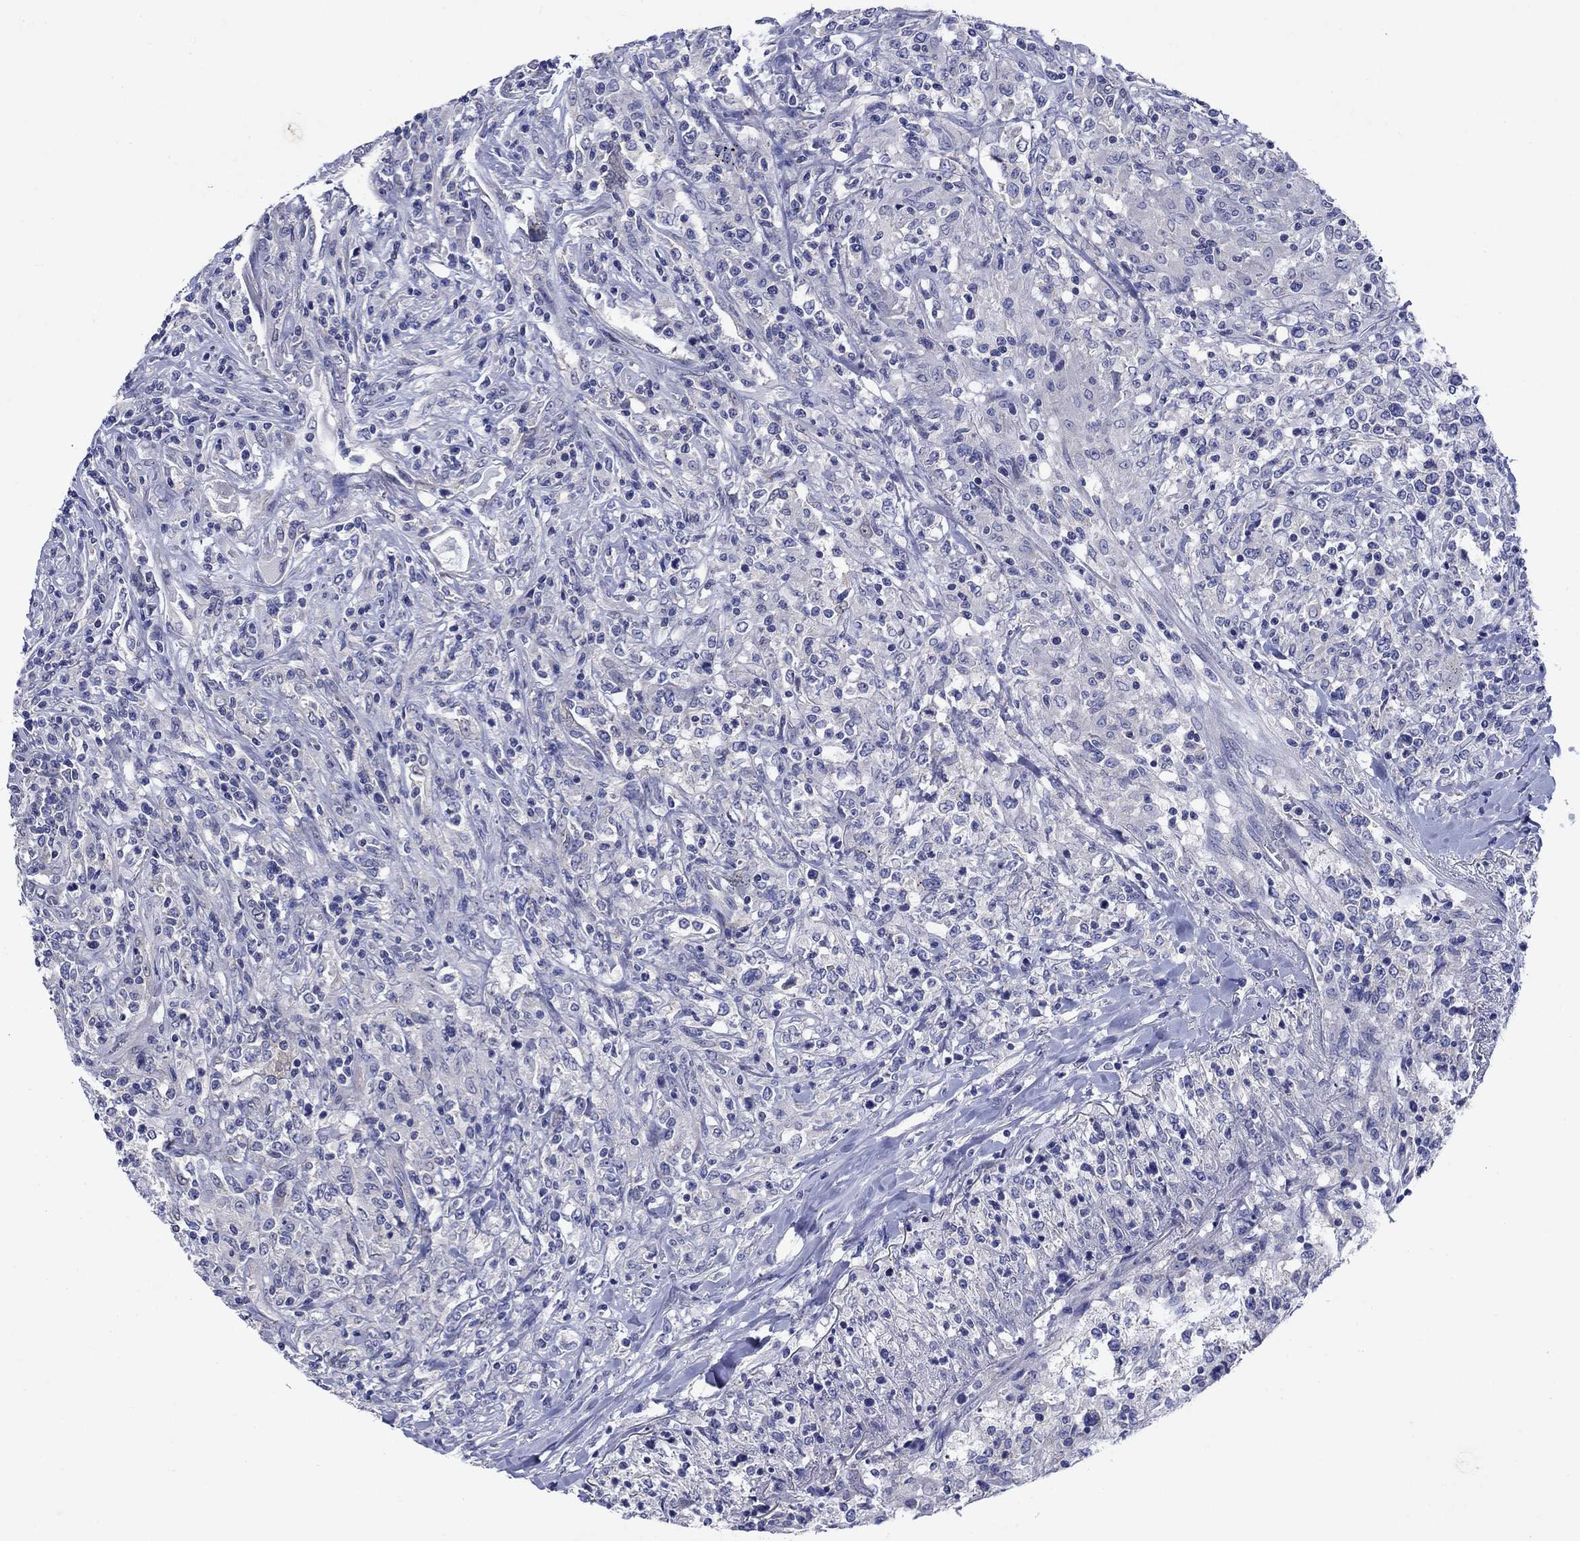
{"staining": {"intensity": "negative", "quantity": "none", "location": "none"}, "tissue": "lymphoma", "cell_type": "Tumor cells", "image_type": "cancer", "snomed": [{"axis": "morphology", "description": "Malignant lymphoma, non-Hodgkin's type, High grade"}, {"axis": "topography", "description": "Lung"}], "caption": "An IHC micrograph of lymphoma is shown. There is no staining in tumor cells of lymphoma. Nuclei are stained in blue.", "gene": "SULT2B1", "patient": {"sex": "male", "age": 79}}